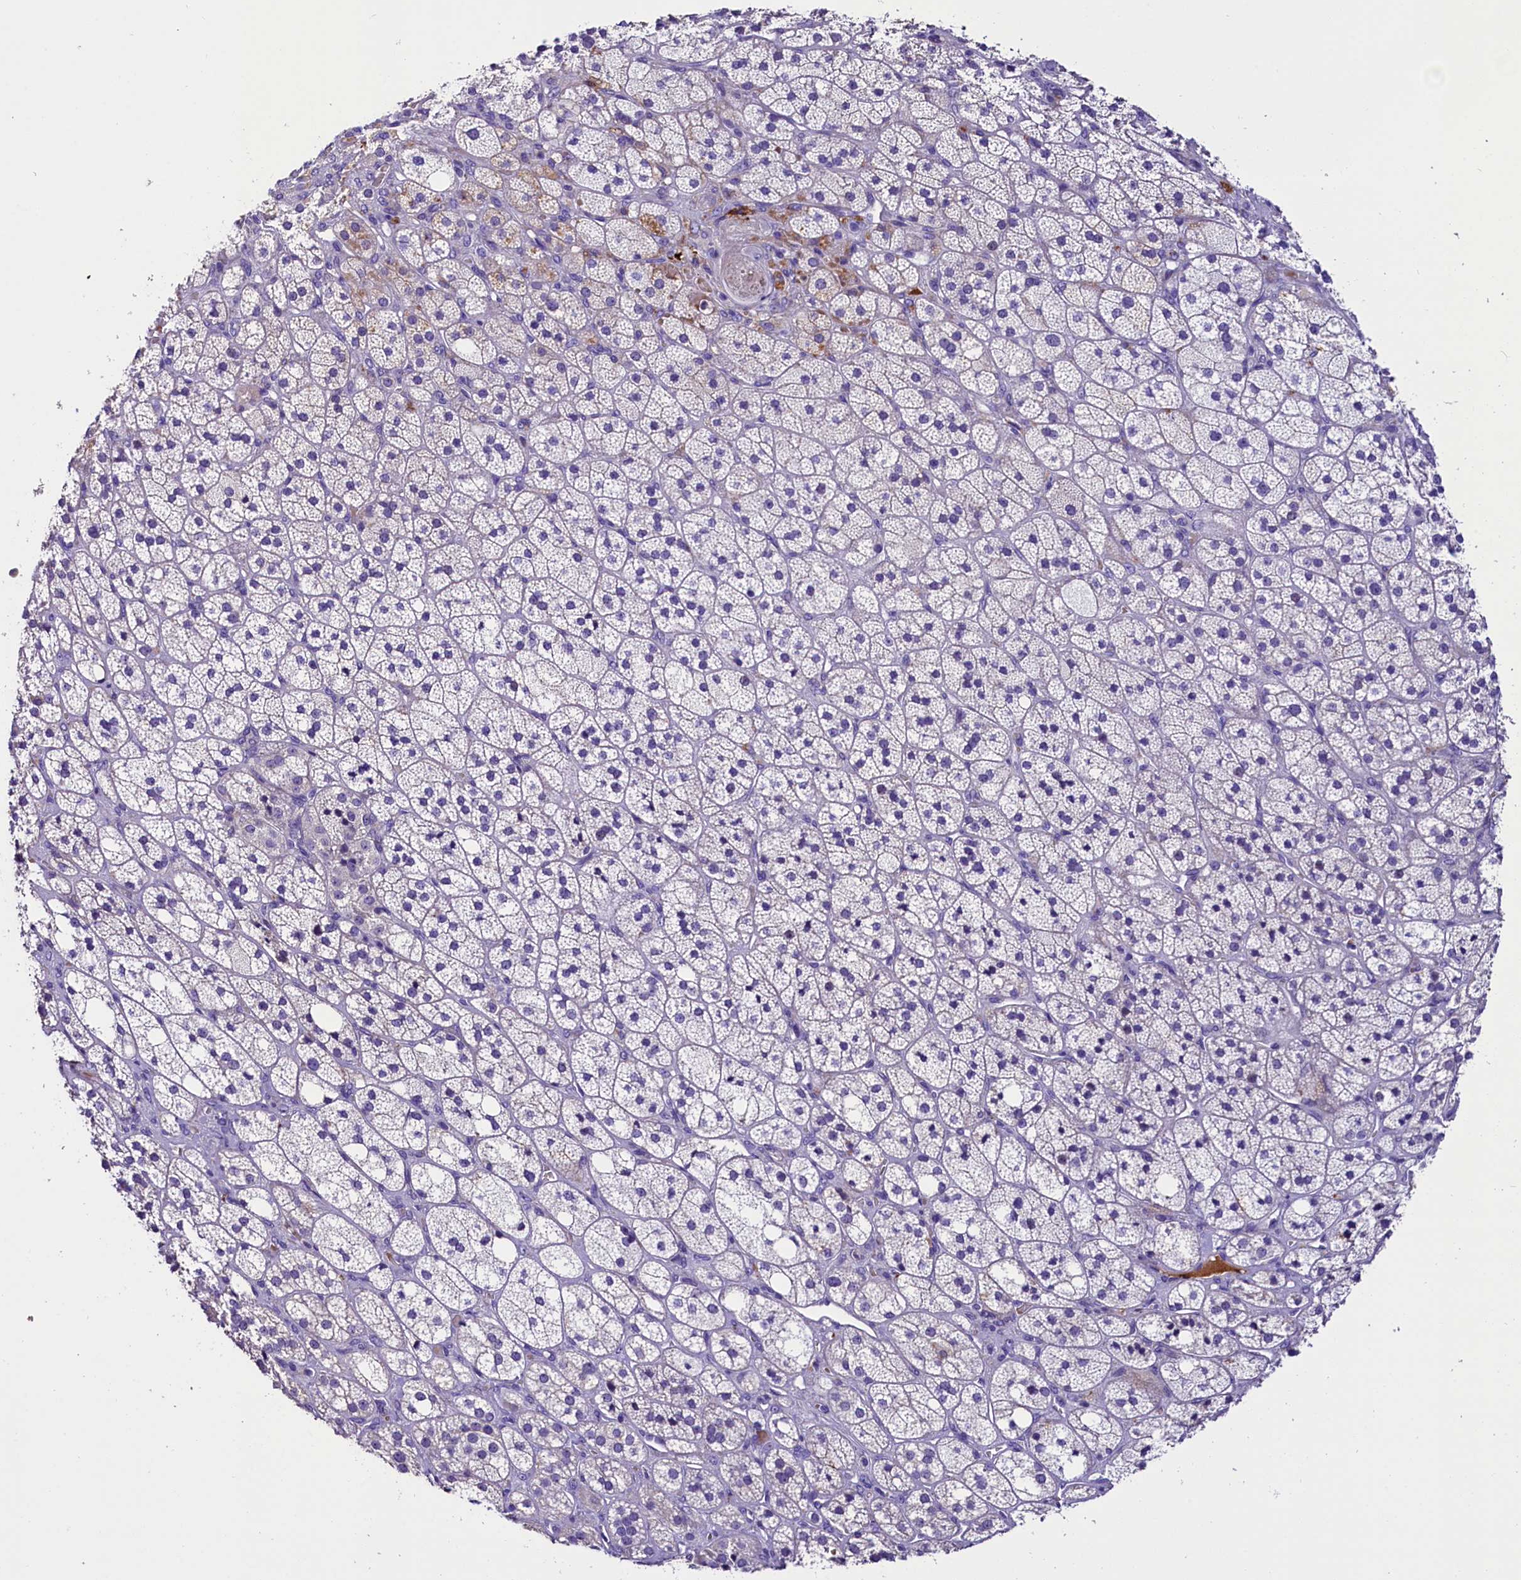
{"staining": {"intensity": "moderate", "quantity": "<25%", "location": "cytoplasmic/membranous"}, "tissue": "adrenal gland", "cell_type": "Glandular cells", "image_type": "normal", "snomed": [{"axis": "morphology", "description": "Normal tissue, NOS"}, {"axis": "topography", "description": "Adrenal gland"}], "caption": "A high-resolution photomicrograph shows immunohistochemistry (IHC) staining of normal adrenal gland, which reveals moderate cytoplasmic/membranous staining in about <25% of glandular cells.", "gene": "MEX3B", "patient": {"sex": "male", "age": 61}}